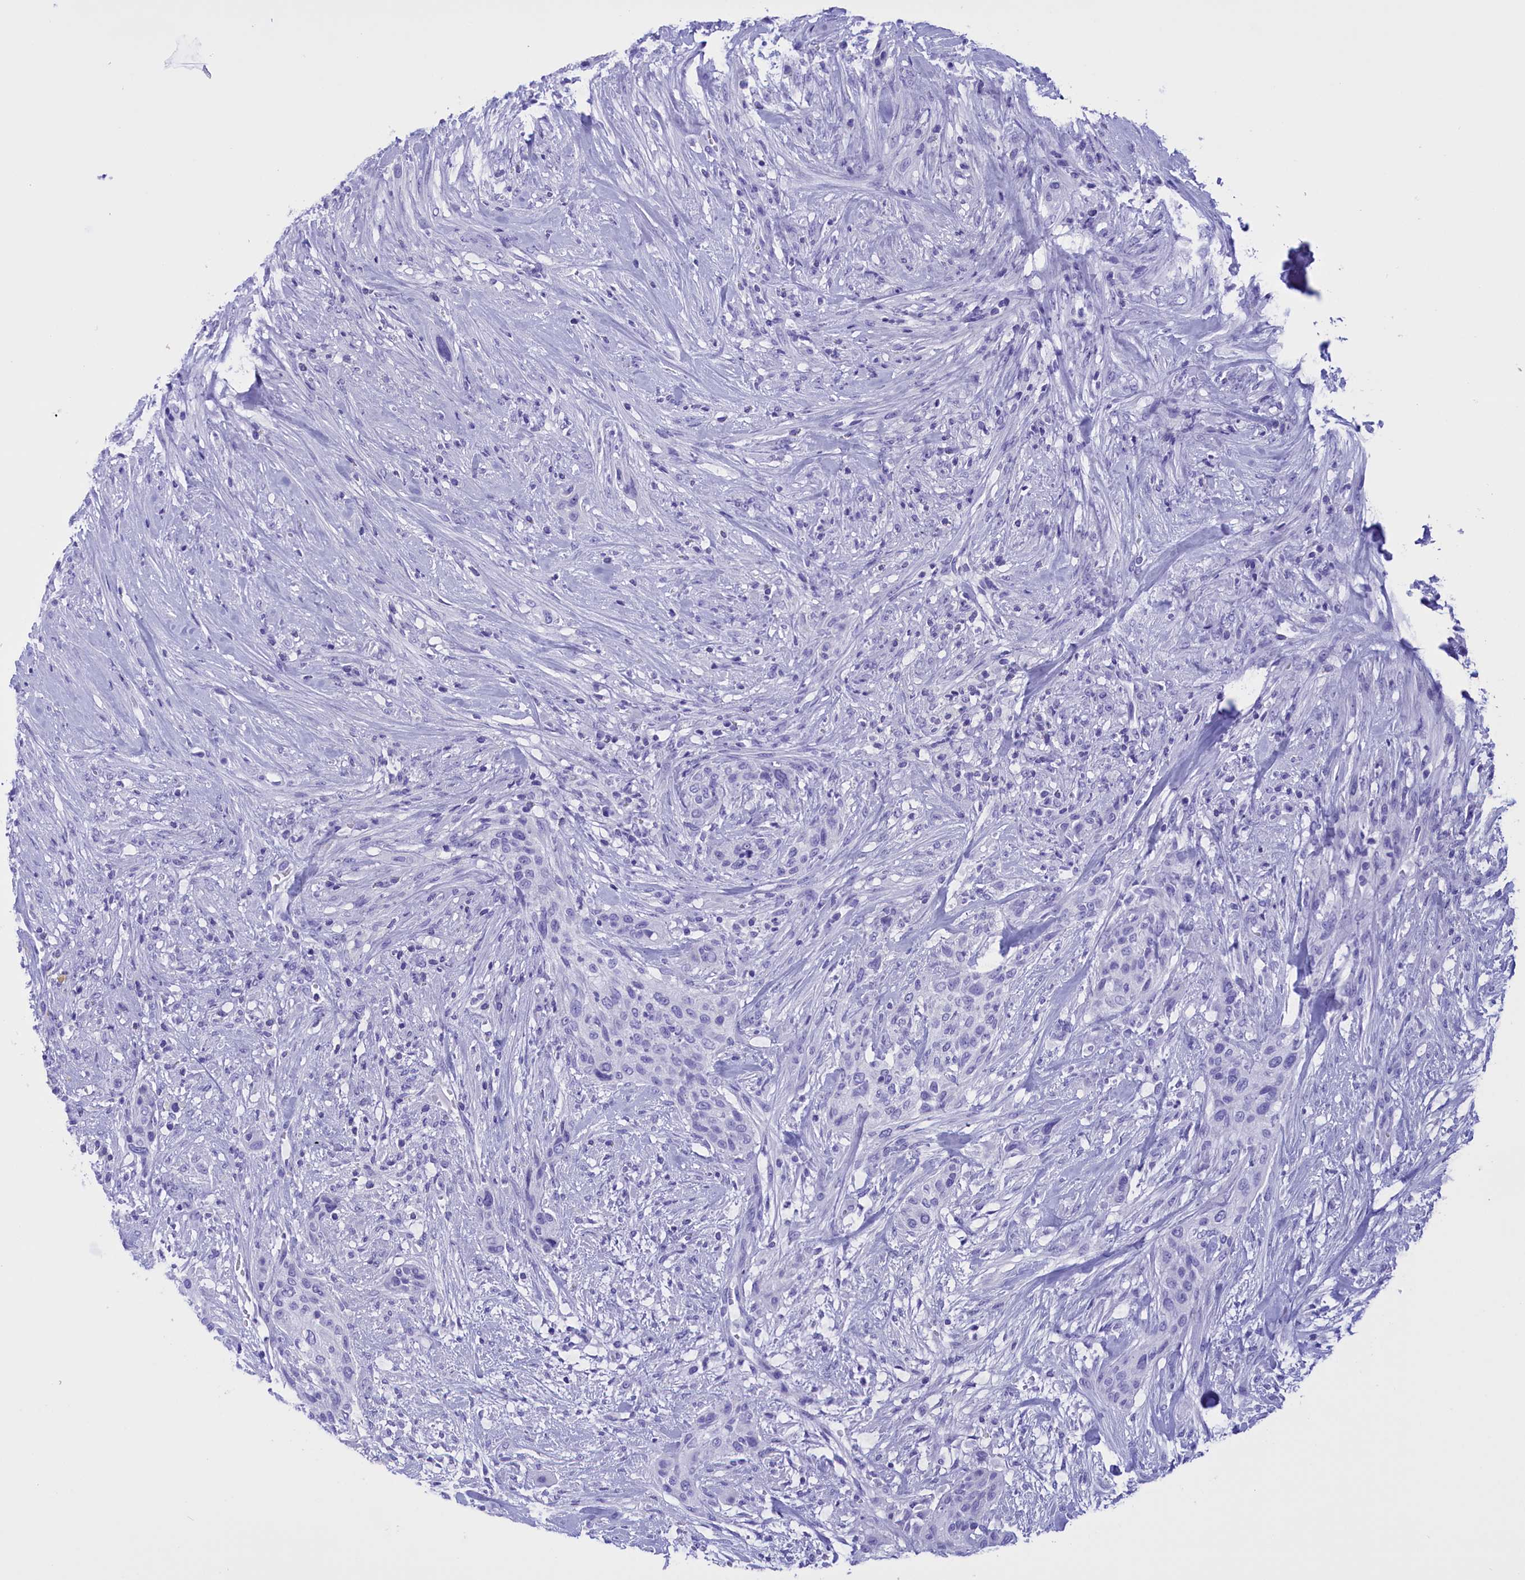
{"staining": {"intensity": "negative", "quantity": "none", "location": "none"}, "tissue": "urothelial cancer", "cell_type": "Tumor cells", "image_type": "cancer", "snomed": [{"axis": "morphology", "description": "Urothelial carcinoma, High grade"}, {"axis": "topography", "description": "Urinary bladder"}], "caption": "DAB immunohistochemical staining of human urothelial cancer shows no significant positivity in tumor cells.", "gene": "BRI3", "patient": {"sex": "male", "age": 35}}